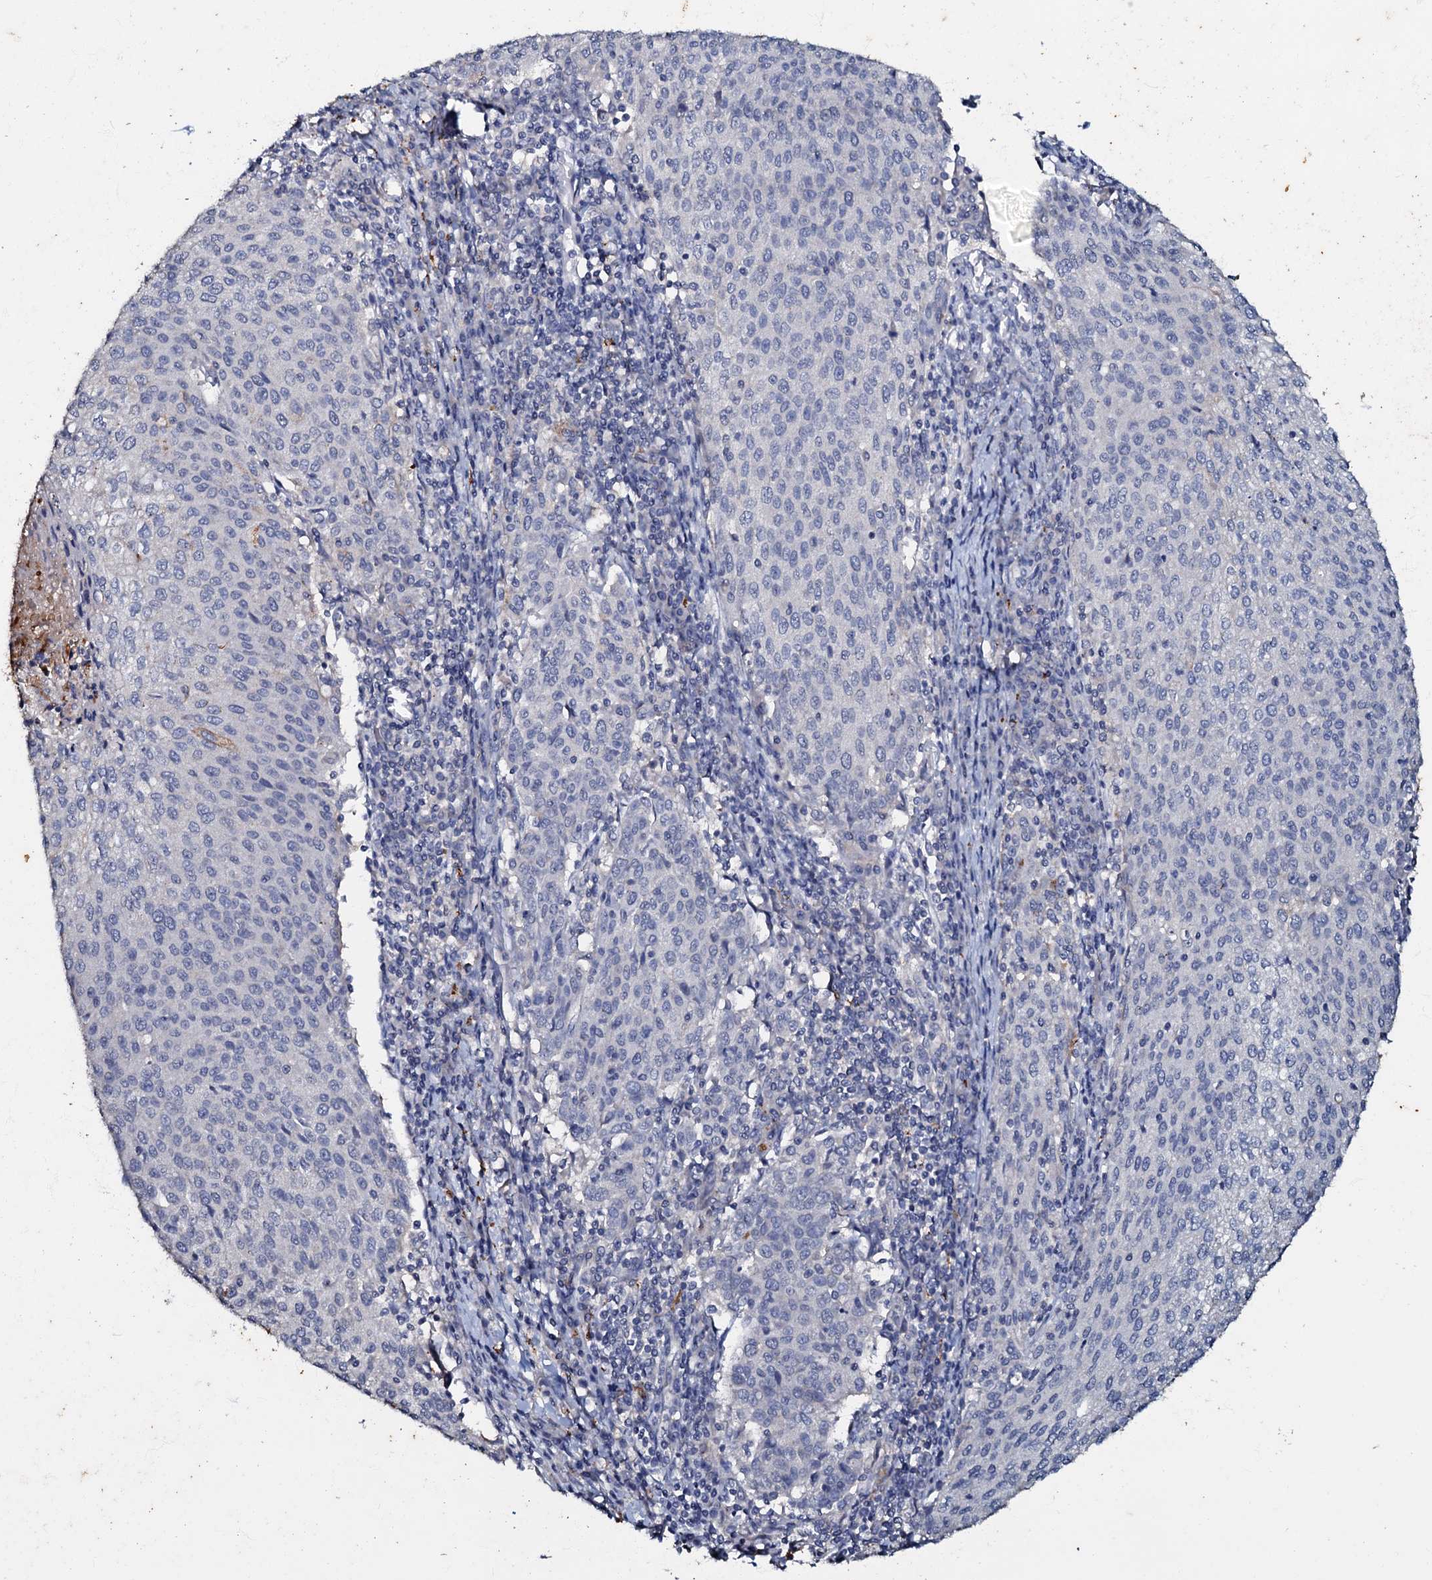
{"staining": {"intensity": "negative", "quantity": "none", "location": "none"}, "tissue": "cervical cancer", "cell_type": "Tumor cells", "image_type": "cancer", "snomed": [{"axis": "morphology", "description": "Squamous cell carcinoma, NOS"}, {"axis": "topography", "description": "Cervix"}], "caption": "Tumor cells are negative for brown protein staining in squamous cell carcinoma (cervical). (Brightfield microscopy of DAB (3,3'-diaminobenzidine) immunohistochemistry (IHC) at high magnification).", "gene": "MANSC4", "patient": {"sex": "female", "age": 46}}